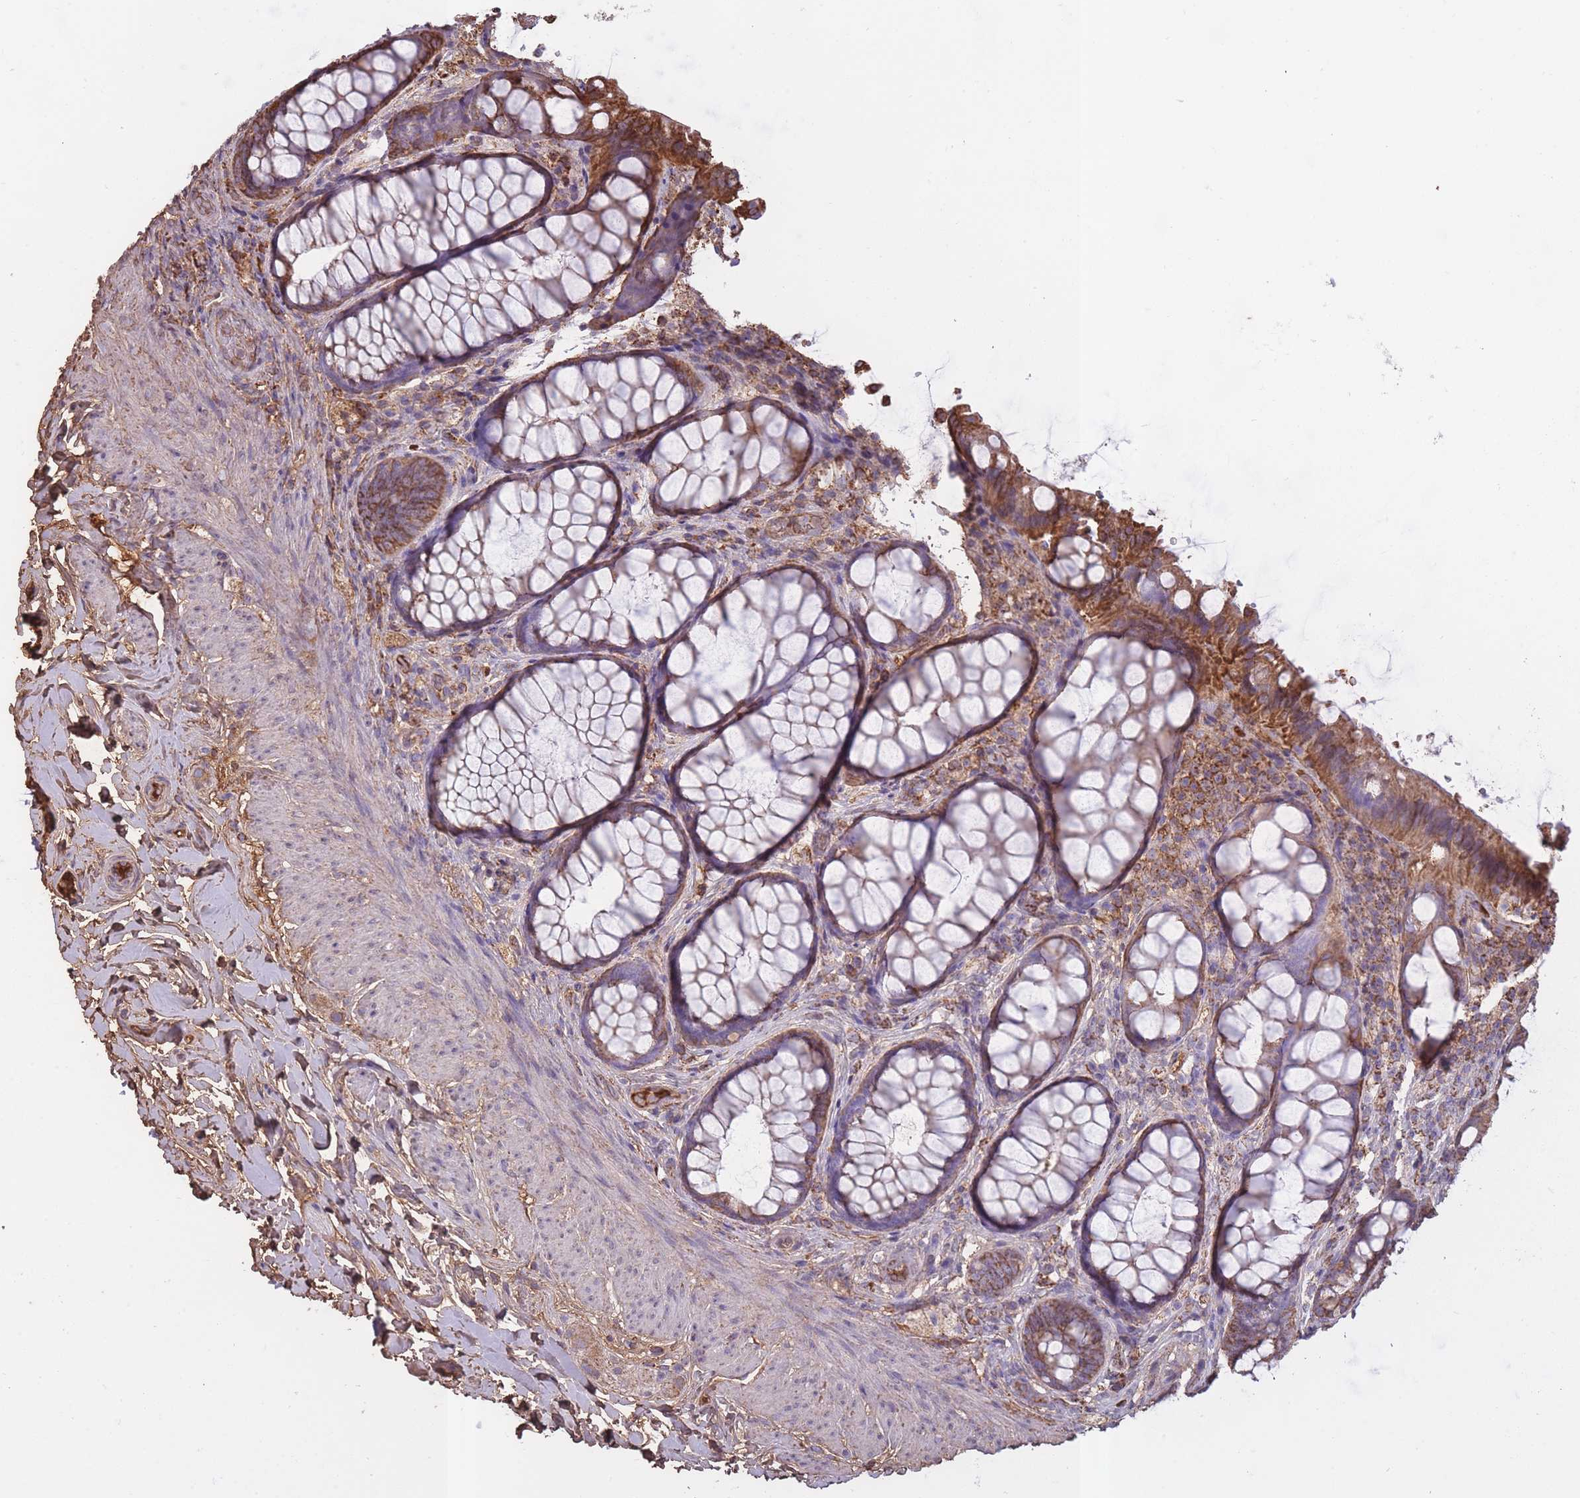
{"staining": {"intensity": "moderate", "quantity": "25%-75%", "location": "cytoplasmic/membranous"}, "tissue": "rectum", "cell_type": "Glandular cells", "image_type": "normal", "snomed": [{"axis": "morphology", "description": "Normal tissue, NOS"}, {"axis": "topography", "description": "Rectum"}, {"axis": "topography", "description": "Peripheral nerve tissue"}], "caption": "Immunohistochemical staining of unremarkable human rectum displays moderate cytoplasmic/membranous protein positivity in about 25%-75% of glandular cells.", "gene": "KAT2A", "patient": {"sex": "female", "age": 69}}